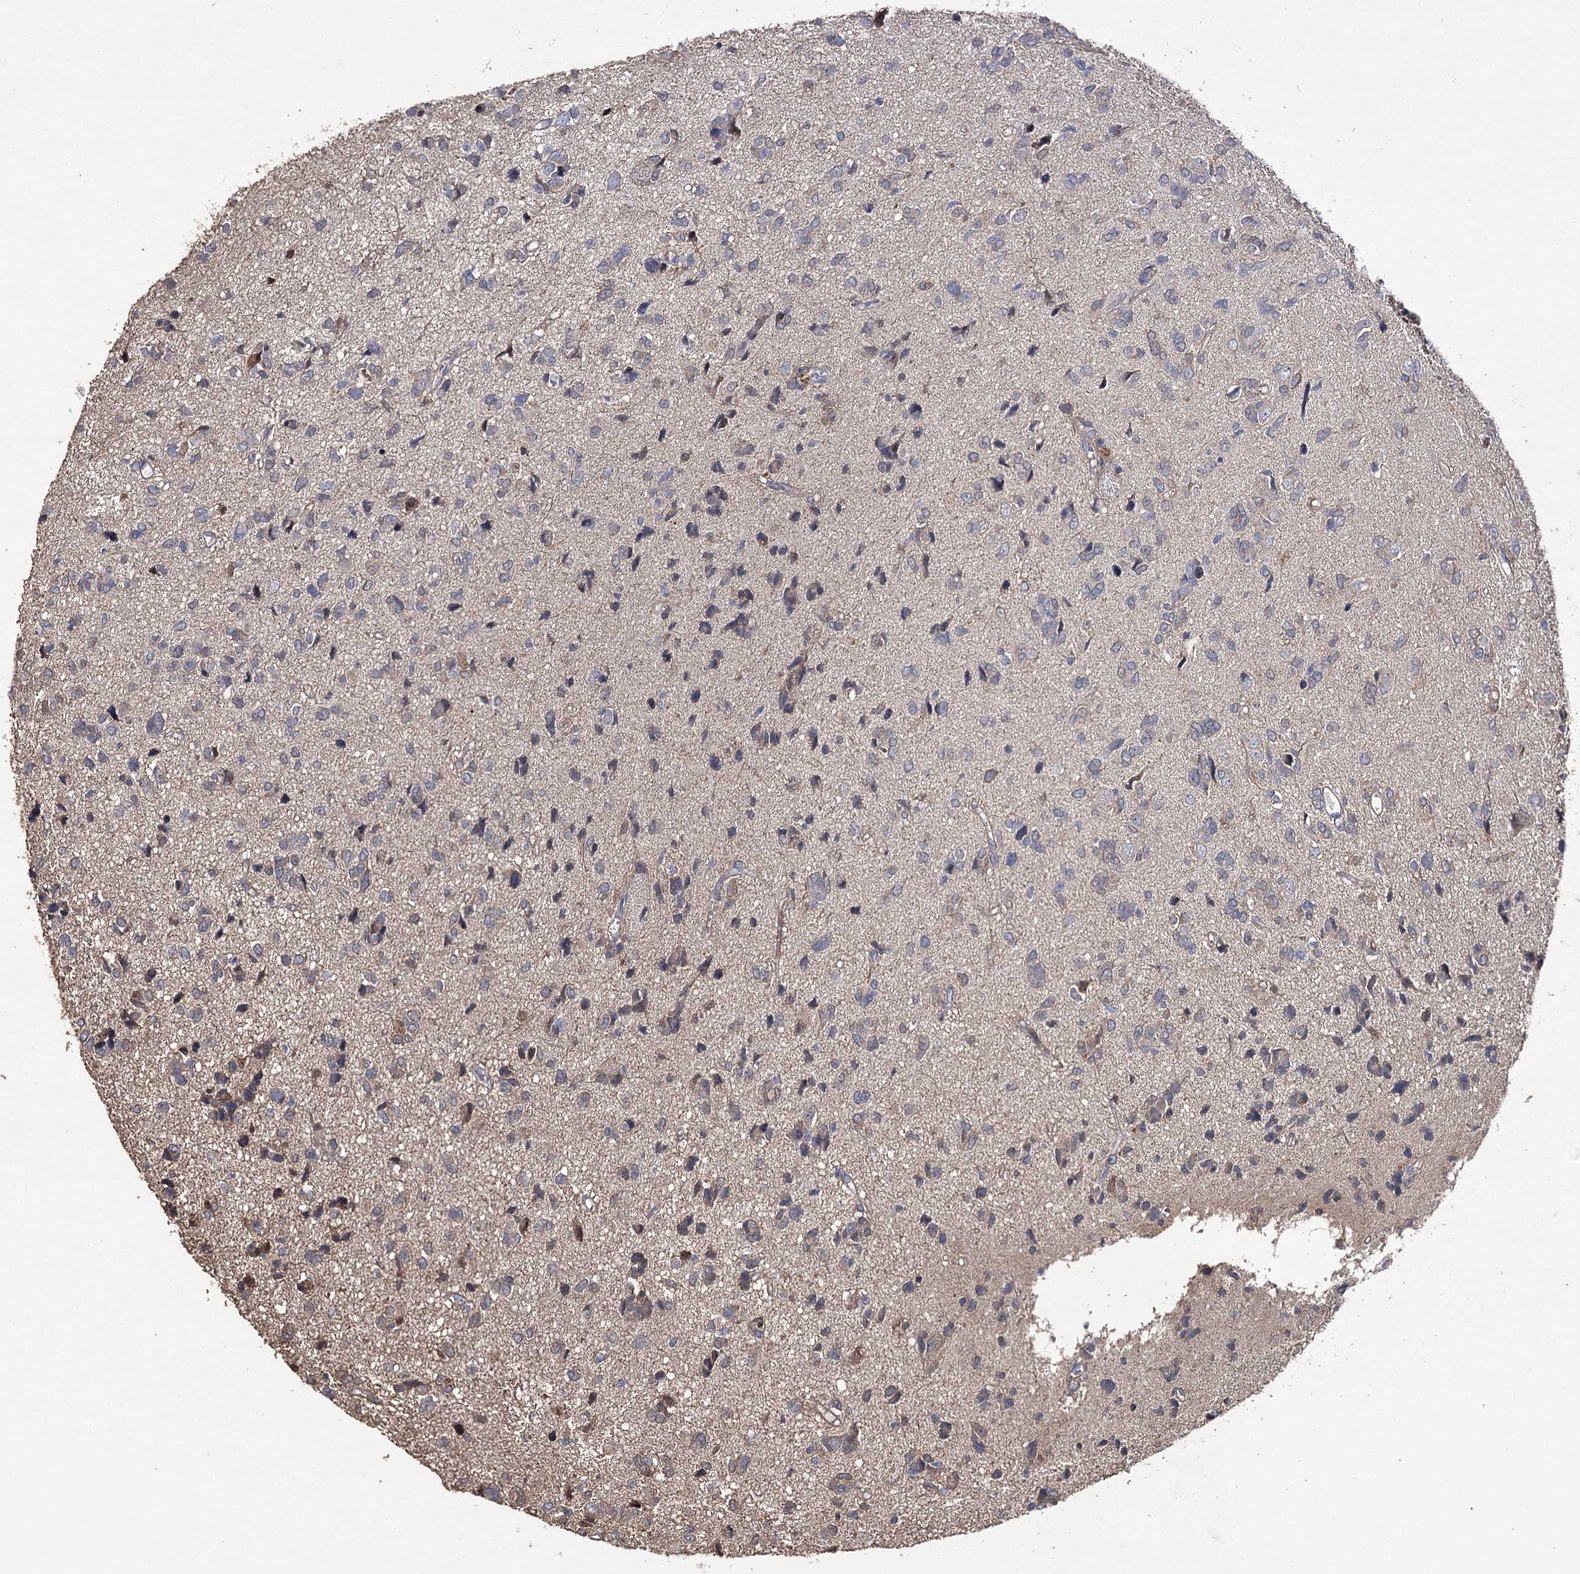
{"staining": {"intensity": "weak", "quantity": "<25%", "location": "cytoplasmic/membranous"}, "tissue": "glioma", "cell_type": "Tumor cells", "image_type": "cancer", "snomed": [{"axis": "morphology", "description": "Glioma, malignant, High grade"}, {"axis": "topography", "description": "Brain"}], "caption": "This is an immunohistochemistry micrograph of human glioma. There is no expression in tumor cells.", "gene": "AURKC", "patient": {"sex": "female", "age": 59}}